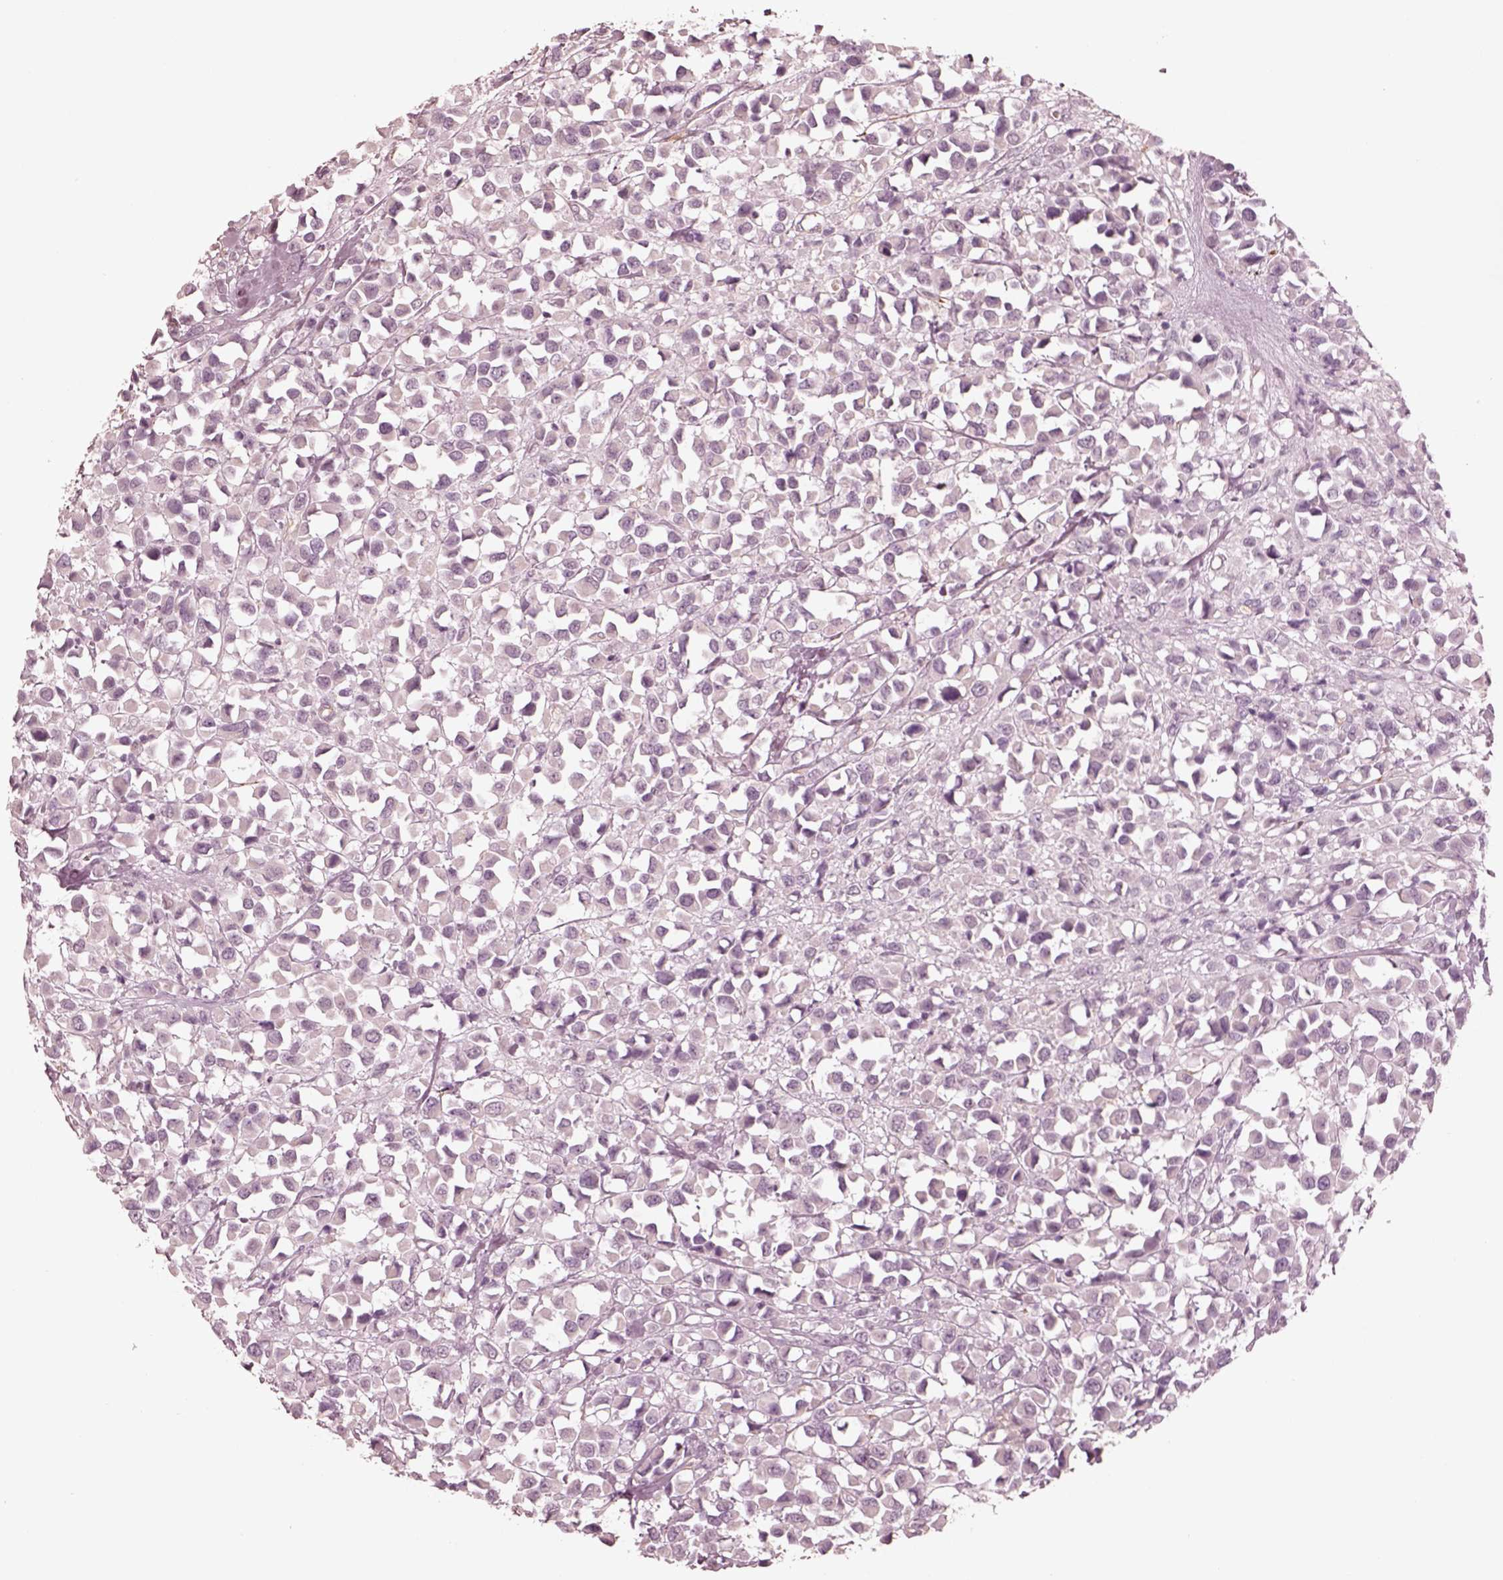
{"staining": {"intensity": "negative", "quantity": "none", "location": "none"}, "tissue": "breast cancer", "cell_type": "Tumor cells", "image_type": "cancer", "snomed": [{"axis": "morphology", "description": "Duct carcinoma"}, {"axis": "topography", "description": "Breast"}], "caption": "High power microscopy photomicrograph of an immunohistochemistry (IHC) image of breast cancer (invasive ductal carcinoma), revealing no significant staining in tumor cells.", "gene": "DNAAF9", "patient": {"sex": "female", "age": 61}}